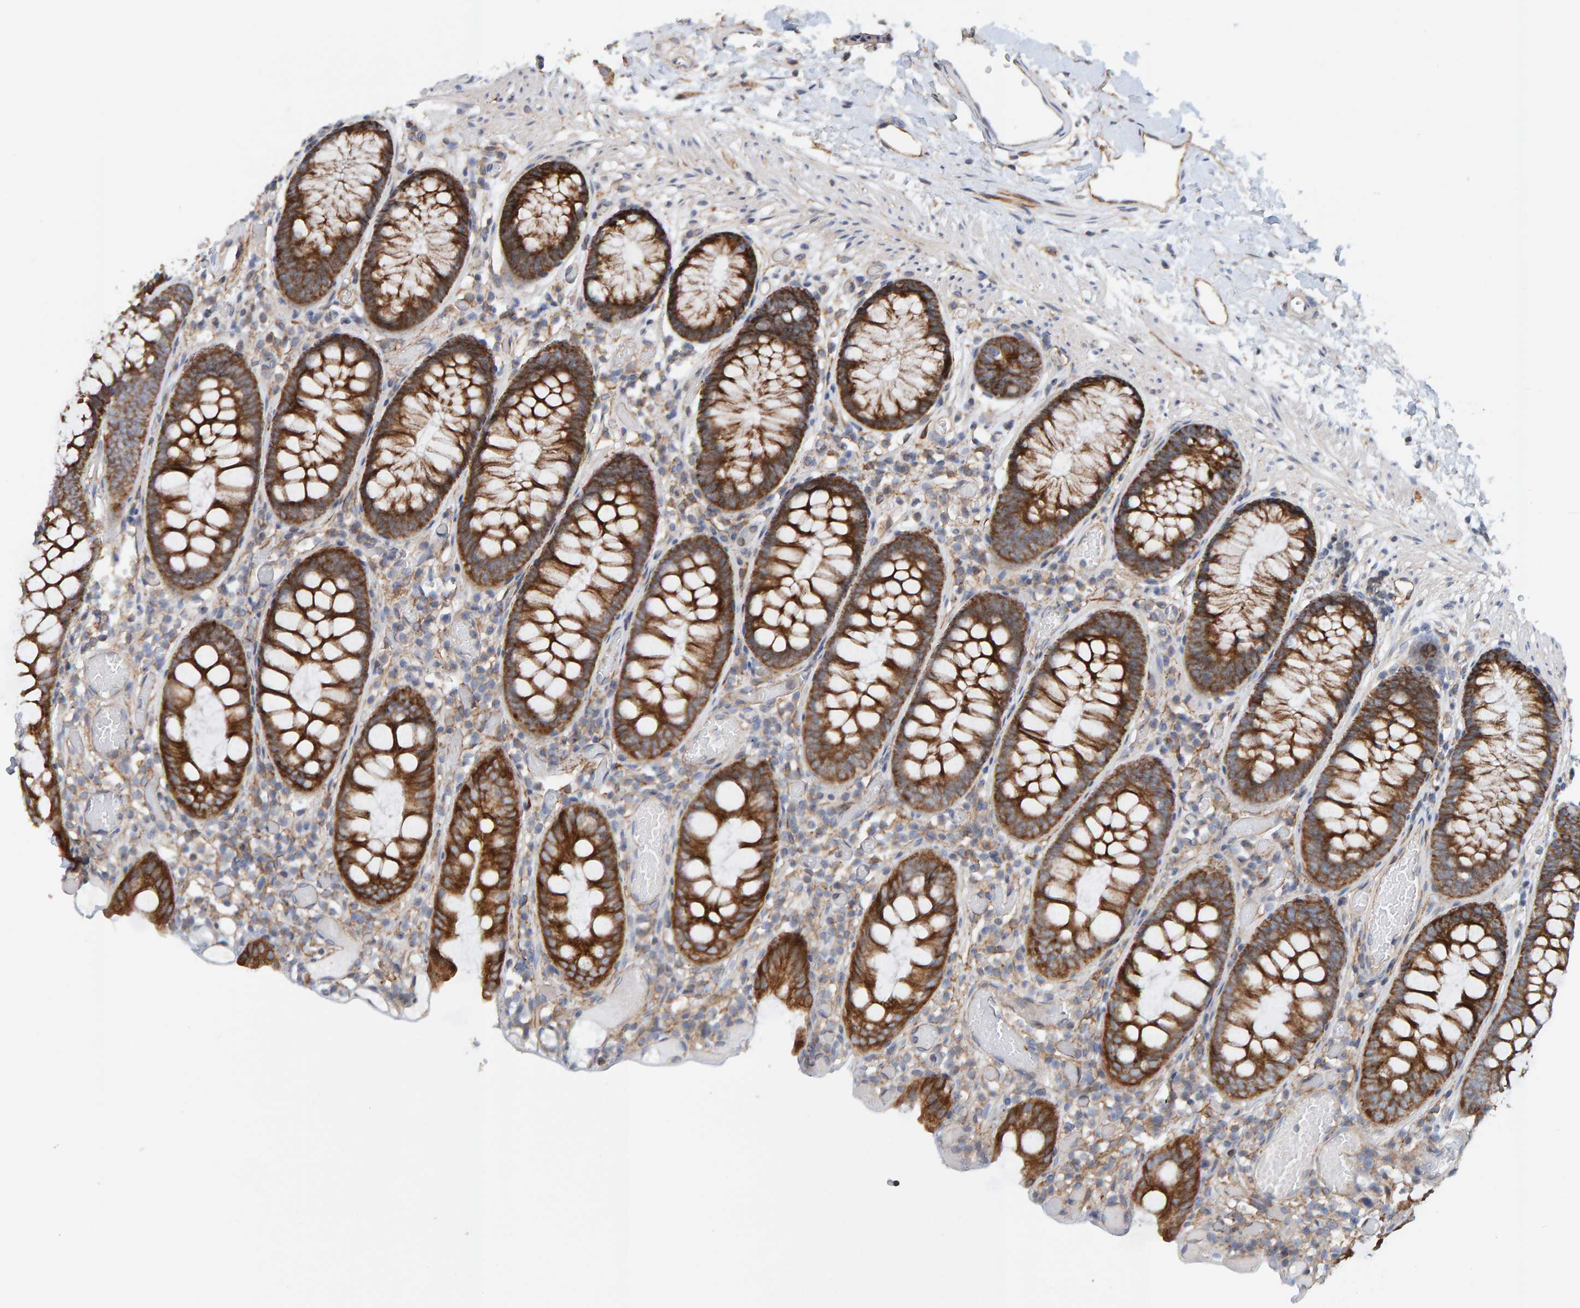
{"staining": {"intensity": "weak", "quantity": ">75%", "location": "cytoplasmic/membranous"}, "tissue": "colon", "cell_type": "Endothelial cells", "image_type": "normal", "snomed": [{"axis": "morphology", "description": "Normal tissue, NOS"}, {"axis": "topography", "description": "Colon"}], "caption": "Colon stained for a protein (brown) reveals weak cytoplasmic/membranous positive expression in approximately >75% of endothelial cells.", "gene": "RGP1", "patient": {"sex": "male", "age": 14}}